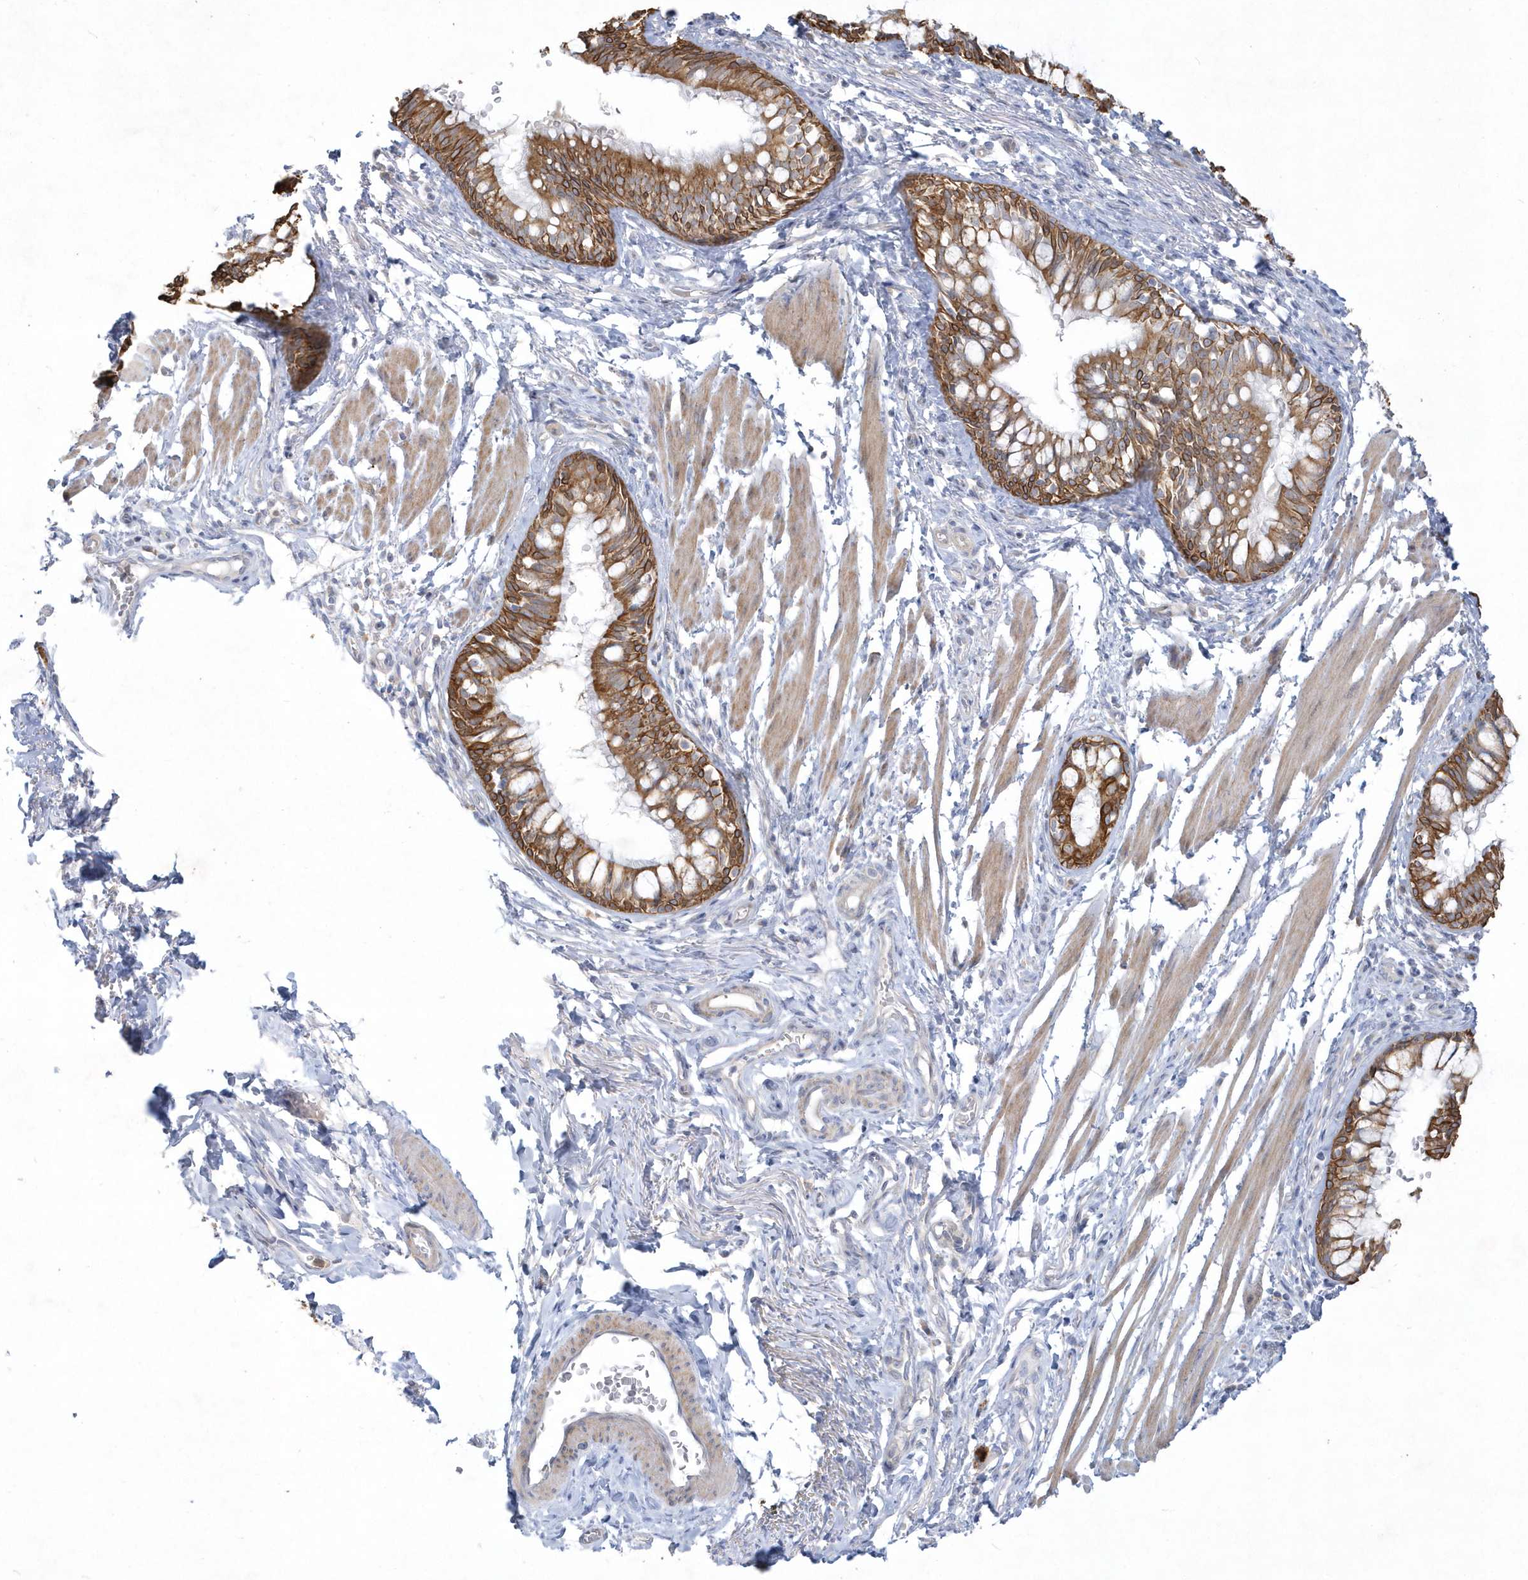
{"staining": {"intensity": "strong", "quantity": ">75%", "location": "cytoplasmic/membranous"}, "tissue": "bronchus", "cell_type": "Respiratory epithelial cells", "image_type": "normal", "snomed": [{"axis": "morphology", "description": "Normal tissue, NOS"}, {"axis": "topography", "description": "Cartilage tissue"}, {"axis": "topography", "description": "Bronchus"}], "caption": "Bronchus was stained to show a protein in brown. There is high levels of strong cytoplasmic/membranous staining in approximately >75% of respiratory epithelial cells. (DAB (3,3'-diaminobenzidine) IHC with brightfield microscopy, high magnification).", "gene": "LARS1", "patient": {"sex": "female", "age": 36}}